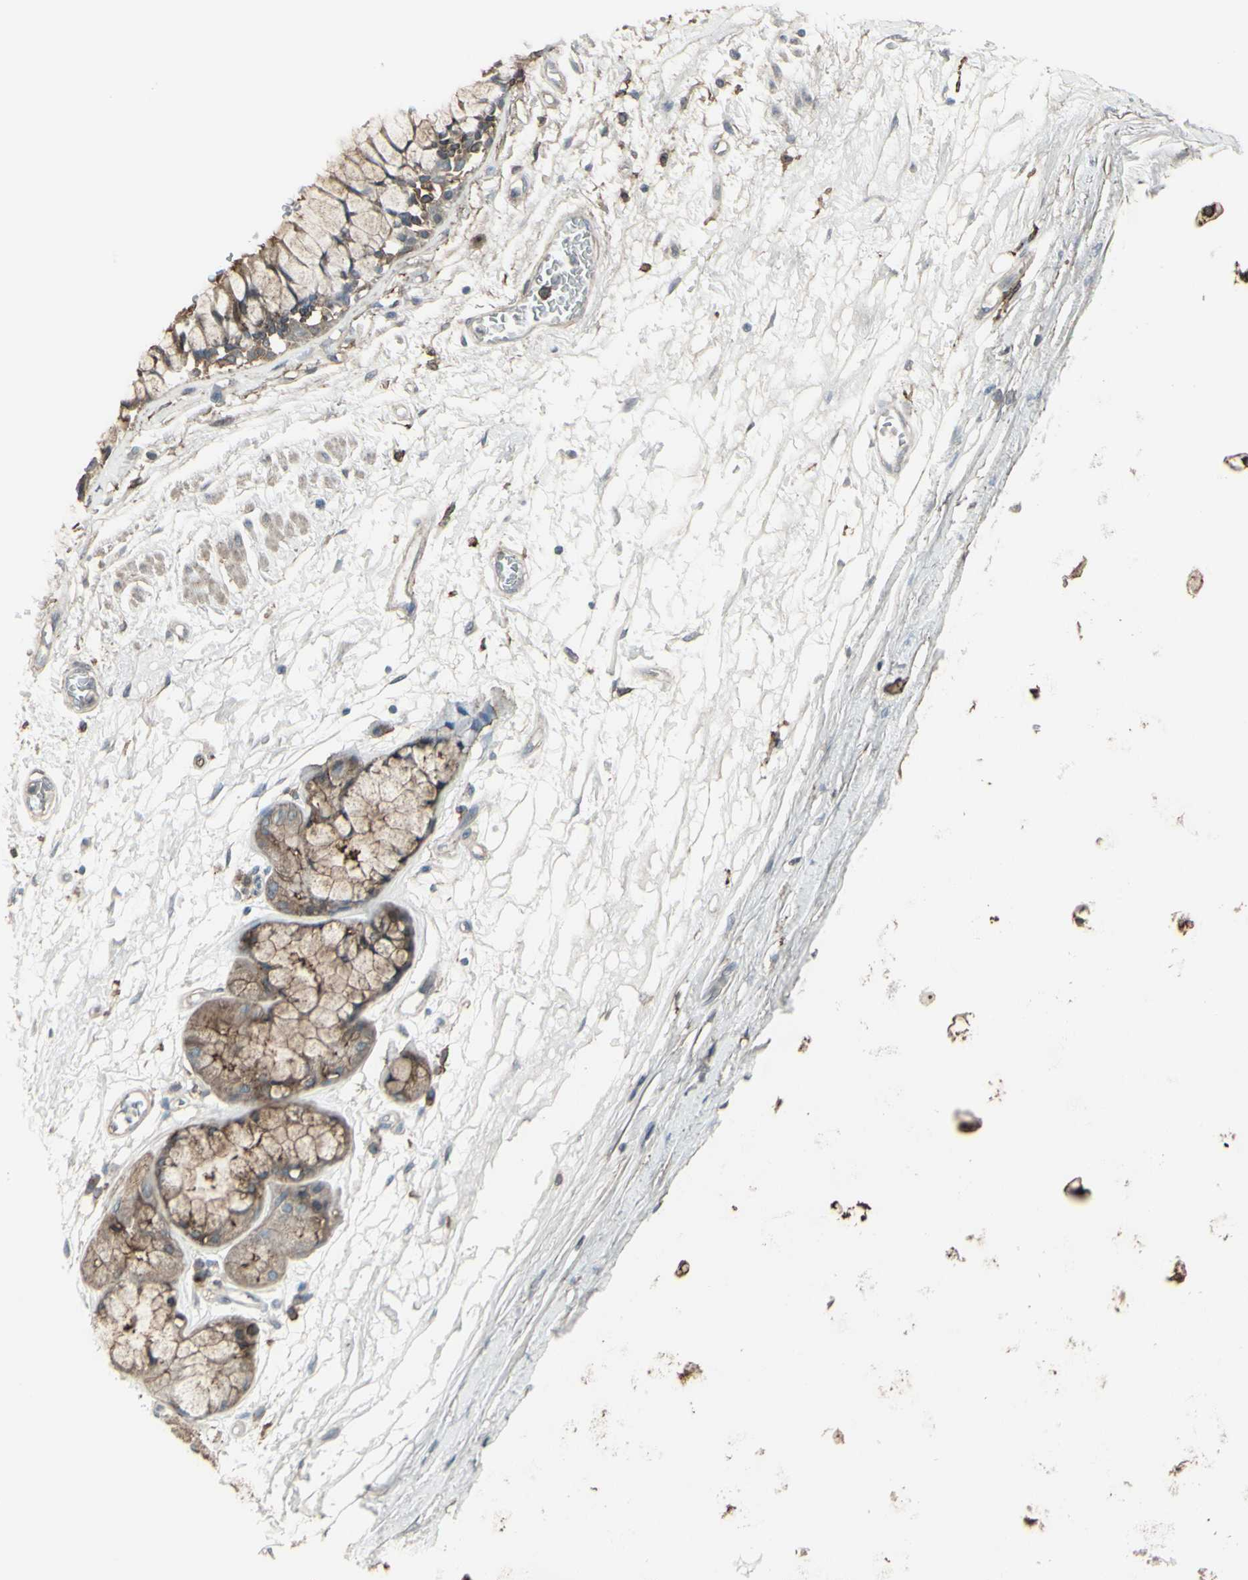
{"staining": {"intensity": "weak", "quantity": ">75%", "location": "none"}, "tissue": "bronchus", "cell_type": "Respiratory epithelial cells", "image_type": "normal", "snomed": [{"axis": "morphology", "description": "Normal tissue, NOS"}, {"axis": "topography", "description": "Bronchus"}], "caption": "A low amount of weak None expression is present in about >75% of respiratory epithelial cells in benign bronchus.", "gene": "SMO", "patient": {"sex": "male", "age": 66}}